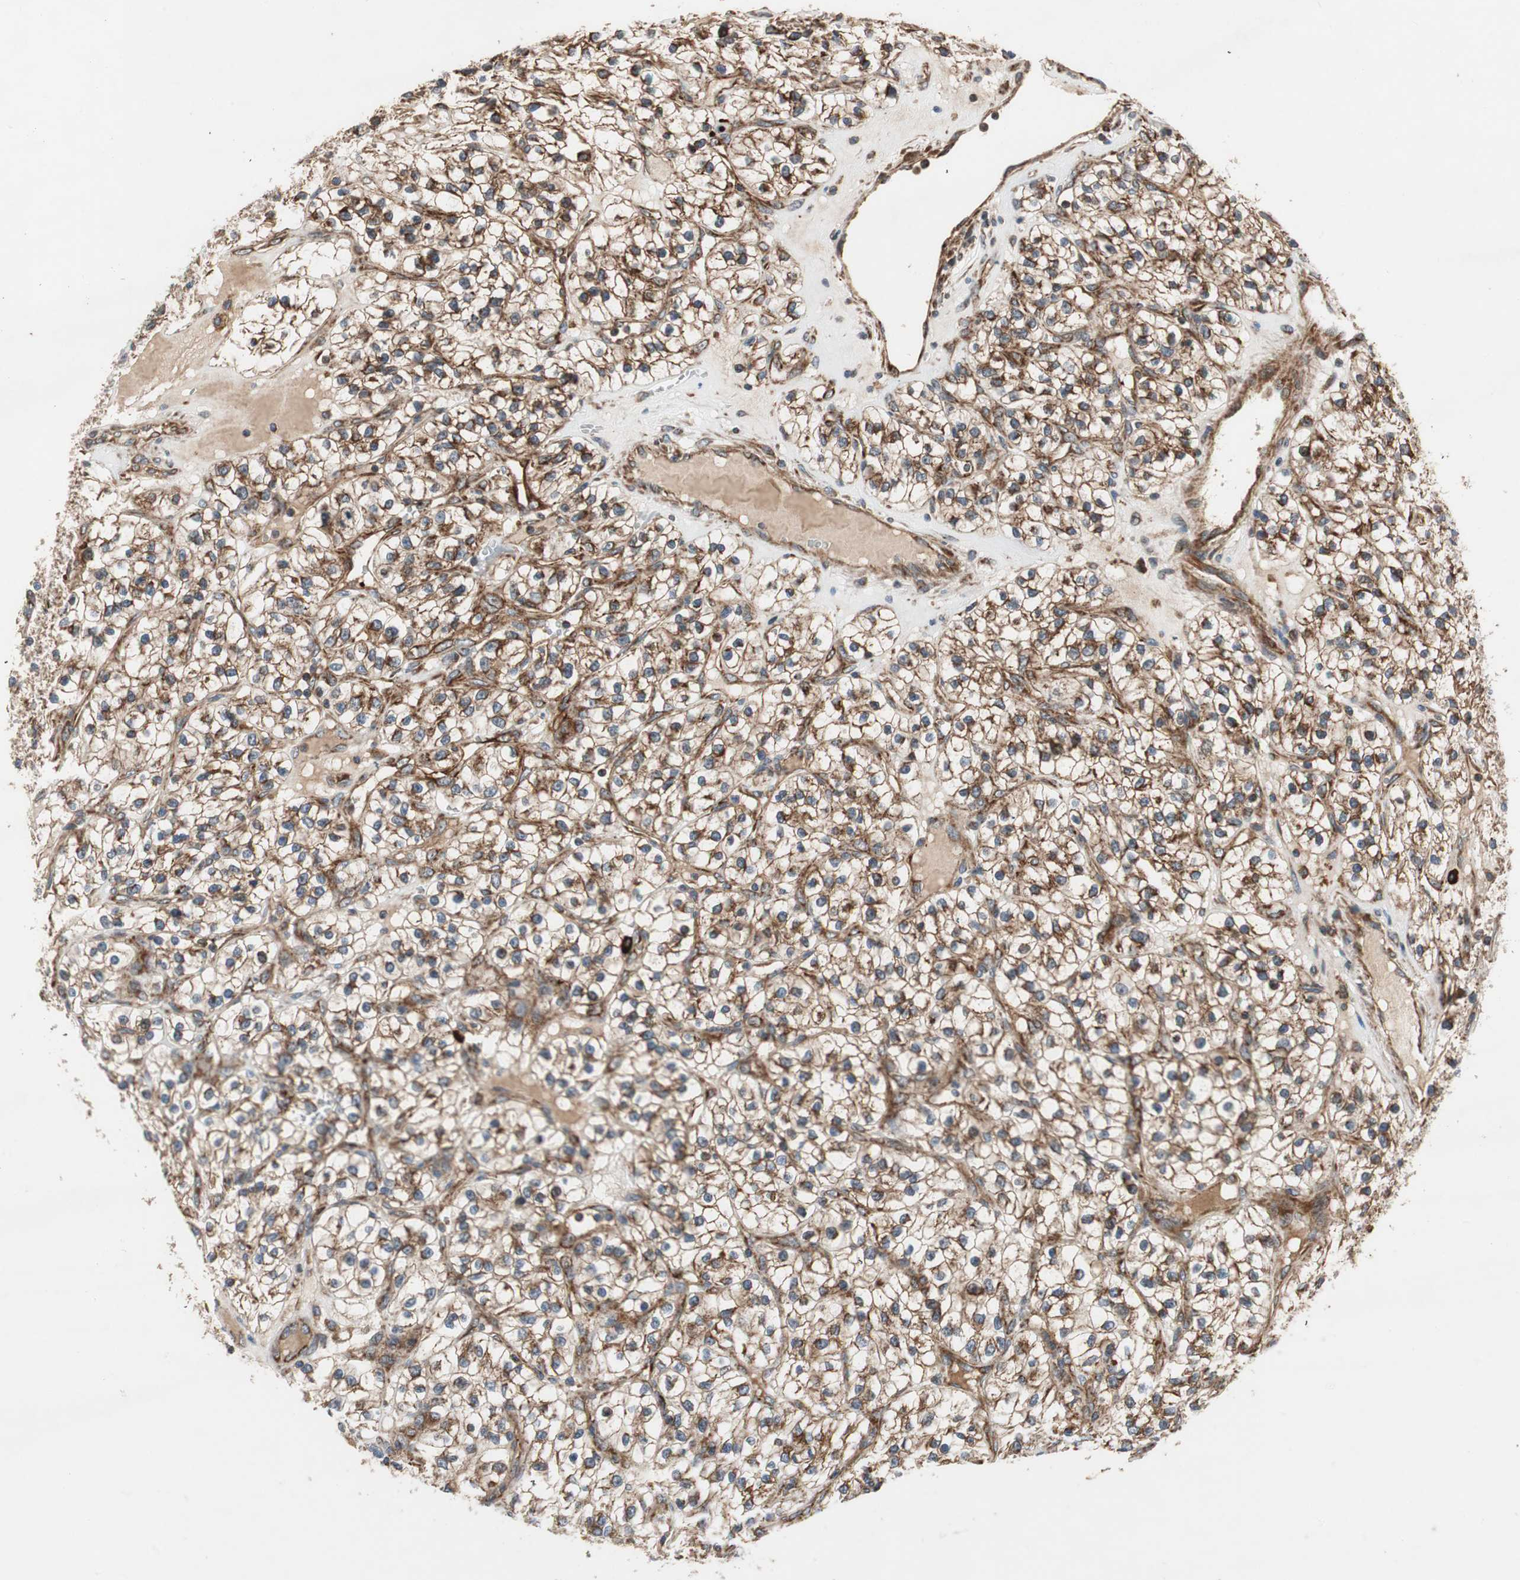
{"staining": {"intensity": "strong", "quantity": "25%-75%", "location": "cytoplasmic/membranous"}, "tissue": "renal cancer", "cell_type": "Tumor cells", "image_type": "cancer", "snomed": [{"axis": "morphology", "description": "Adenocarcinoma, NOS"}, {"axis": "topography", "description": "Kidney"}], "caption": "The photomicrograph reveals a brown stain indicating the presence of a protein in the cytoplasmic/membranous of tumor cells in adenocarcinoma (renal).", "gene": "AKAP1", "patient": {"sex": "female", "age": 57}}